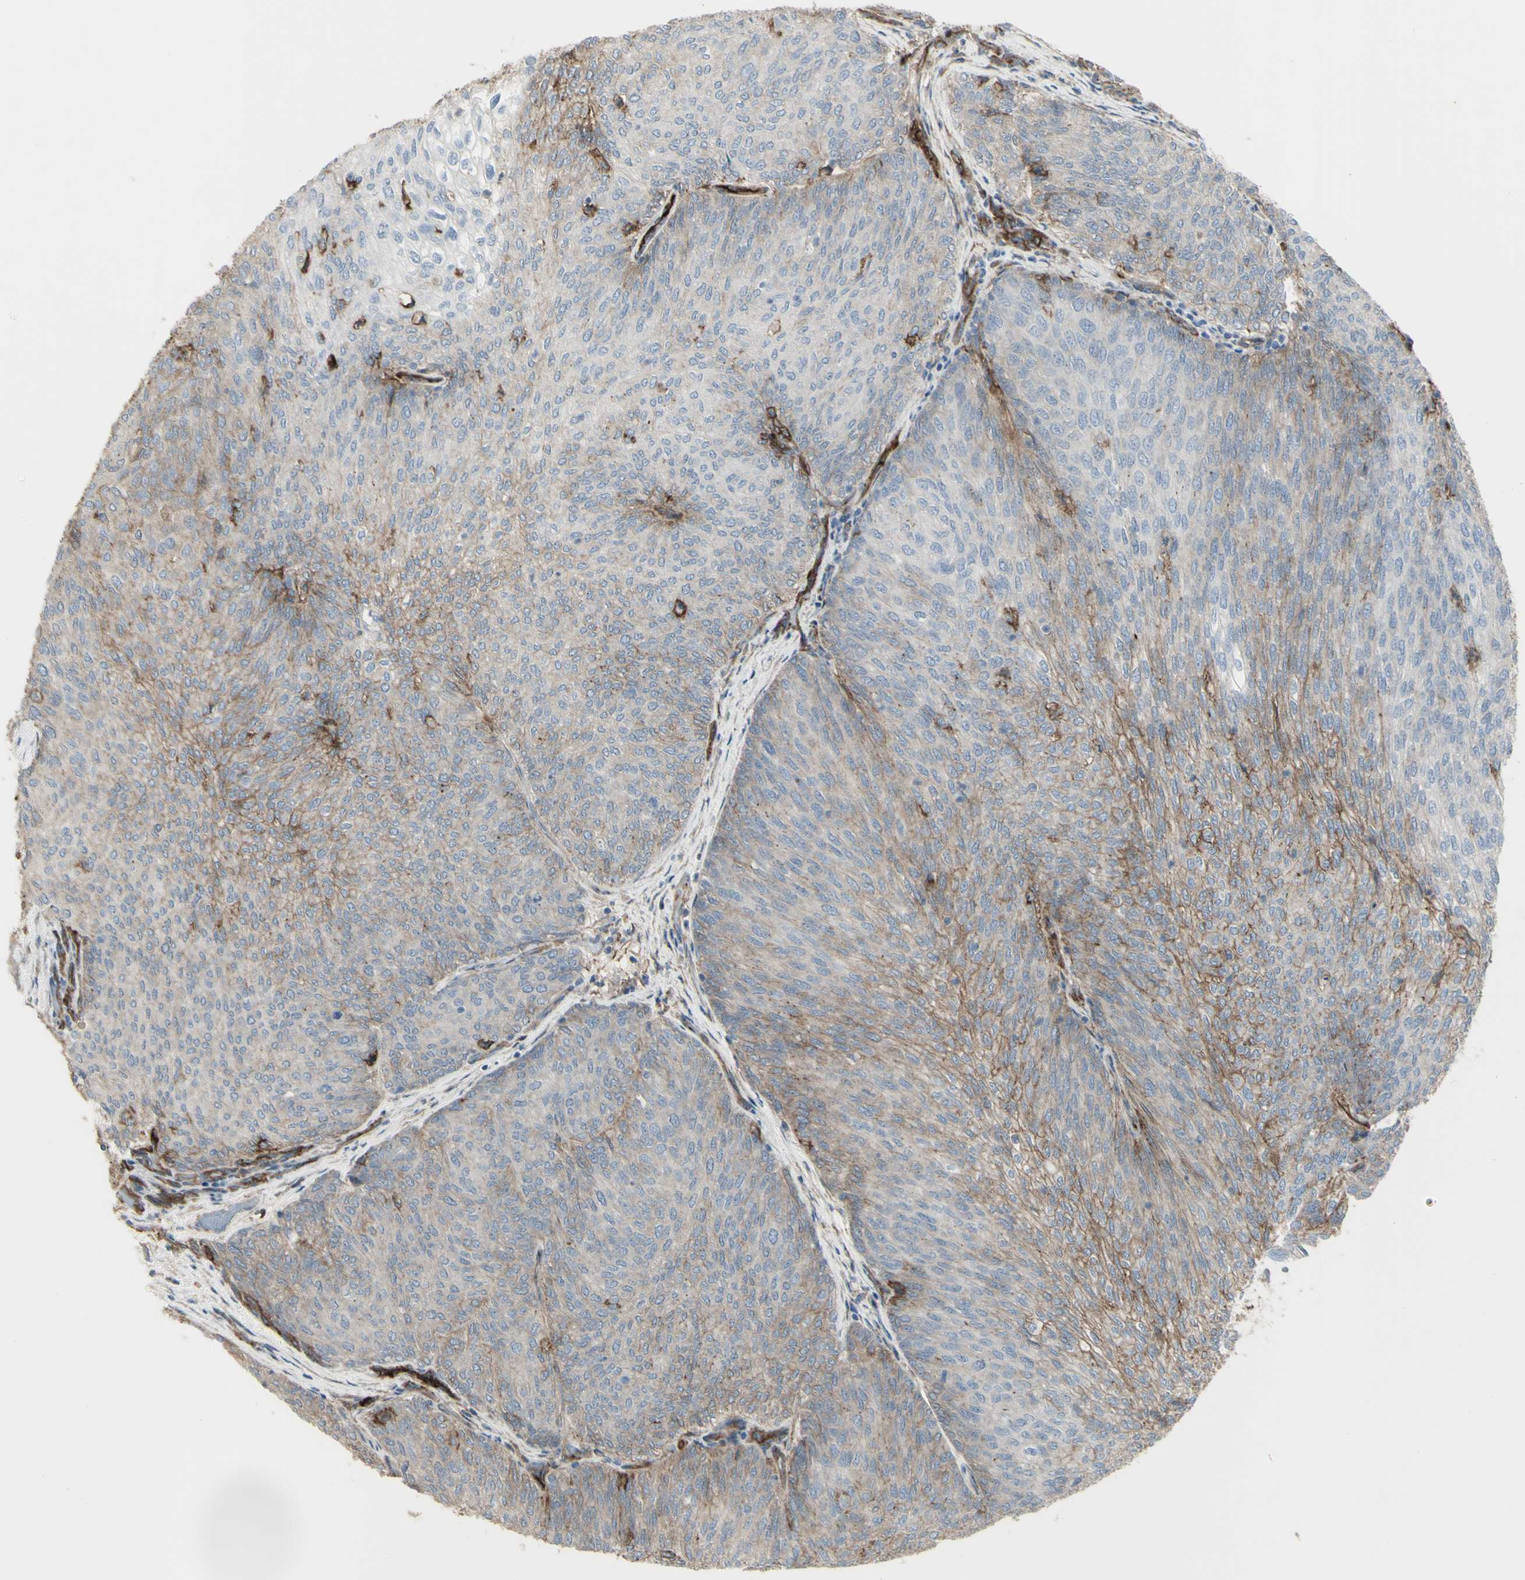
{"staining": {"intensity": "weak", "quantity": "25%-75%", "location": "cytoplasmic/membranous"}, "tissue": "urothelial cancer", "cell_type": "Tumor cells", "image_type": "cancer", "snomed": [{"axis": "morphology", "description": "Urothelial carcinoma, Low grade"}, {"axis": "topography", "description": "Urinary bladder"}], "caption": "Immunohistochemistry (IHC) (DAB (3,3'-diaminobenzidine)) staining of human urothelial cancer reveals weak cytoplasmic/membranous protein positivity in about 25%-75% of tumor cells.", "gene": "CD276", "patient": {"sex": "female", "age": 79}}